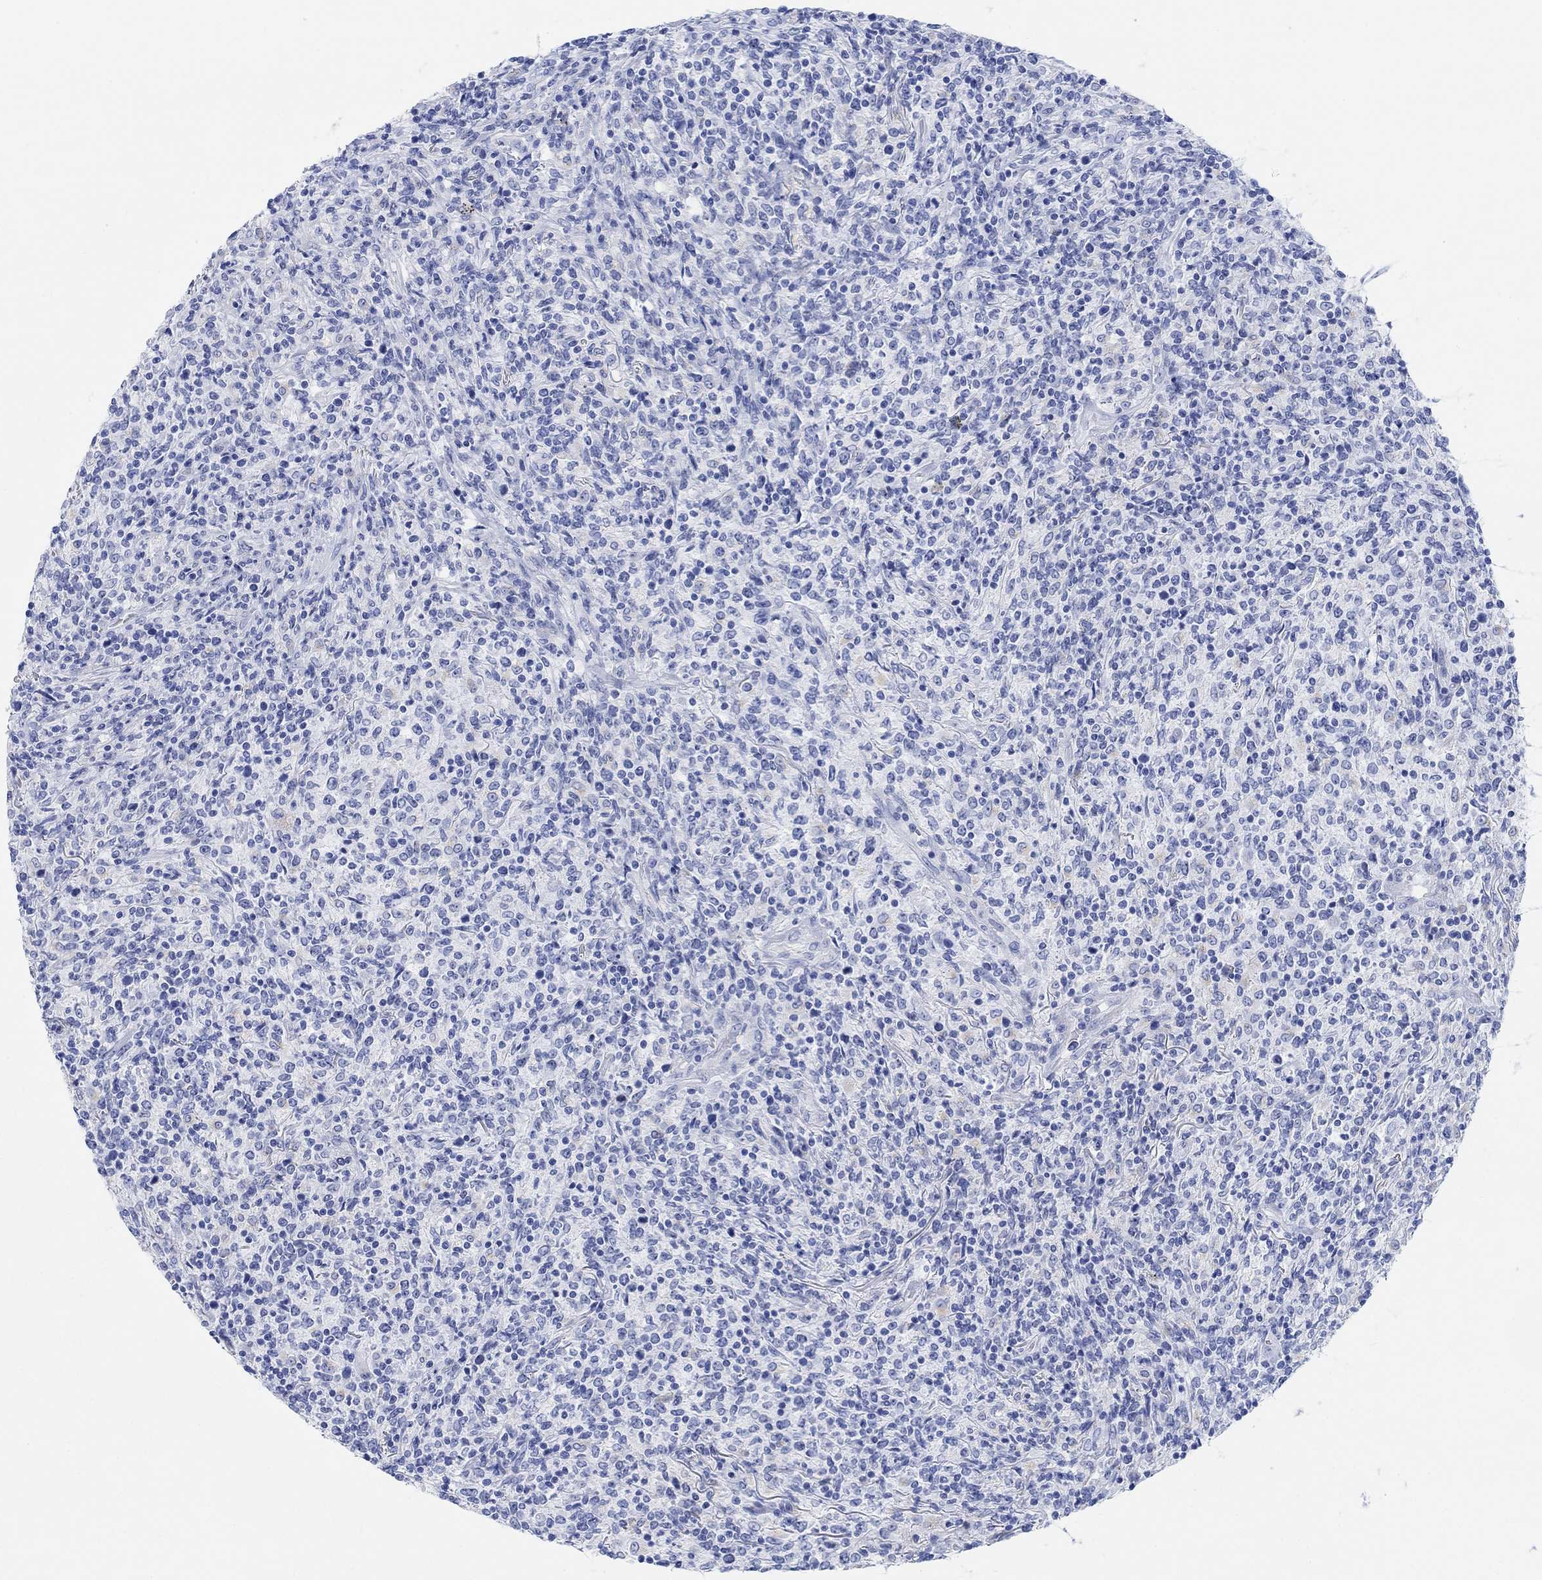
{"staining": {"intensity": "negative", "quantity": "none", "location": "none"}, "tissue": "lymphoma", "cell_type": "Tumor cells", "image_type": "cancer", "snomed": [{"axis": "morphology", "description": "Malignant lymphoma, non-Hodgkin's type, High grade"}, {"axis": "topography", "description": "Lung"}], "caption": "Malignant lymphoma, non-Hodgkin's type (high-grade) was stained to show a protein in brown. There is no significant expression in tumor cells. (Brightfield microscopy of DAB IHC at high magnification).", "gene": "ANKRD33", "patient": {"sex": "male", "age": 79}}